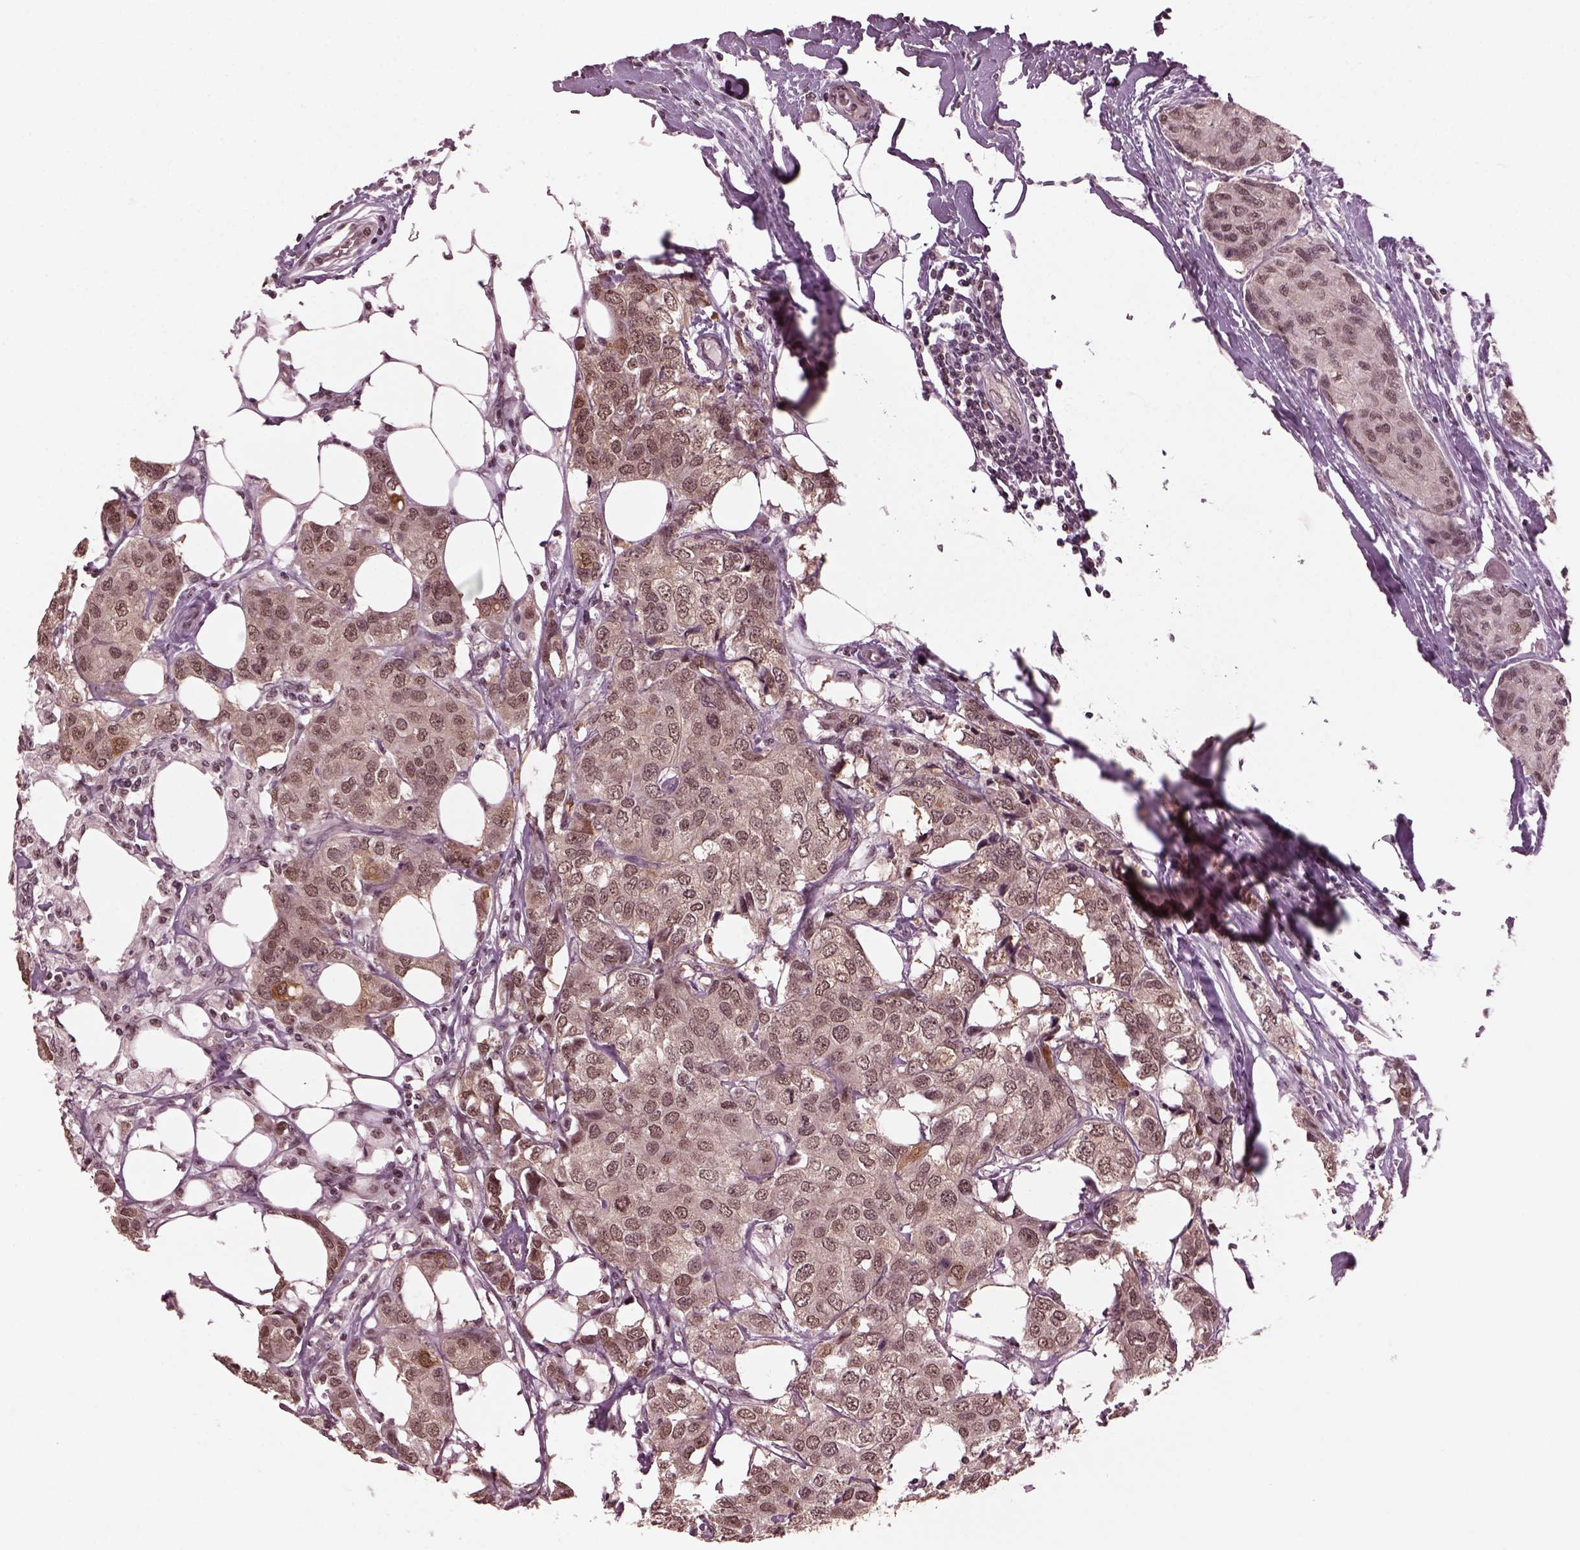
{"staining": {"intensity": "moderate", "quantity": "<25%", "location": "cytoplasmic/membranous"}, "tissue": "breast cancer", "cell_type": "Tumor cells", "image_type": "cancer", "snomed": [{"axis": "morphology", "description": "Duct carcinoma"}, {"axis": "topography", "description": "Breast"}], "caption": "The image displays immunohistochemical staining of breast intraductal carcinoma. There is moderate cytoplasmic/membranous staining is appreciated in about <25% of tumor cells.", "gene": "RUVBL2", "patient": {"sex": "female", "age": 80}}